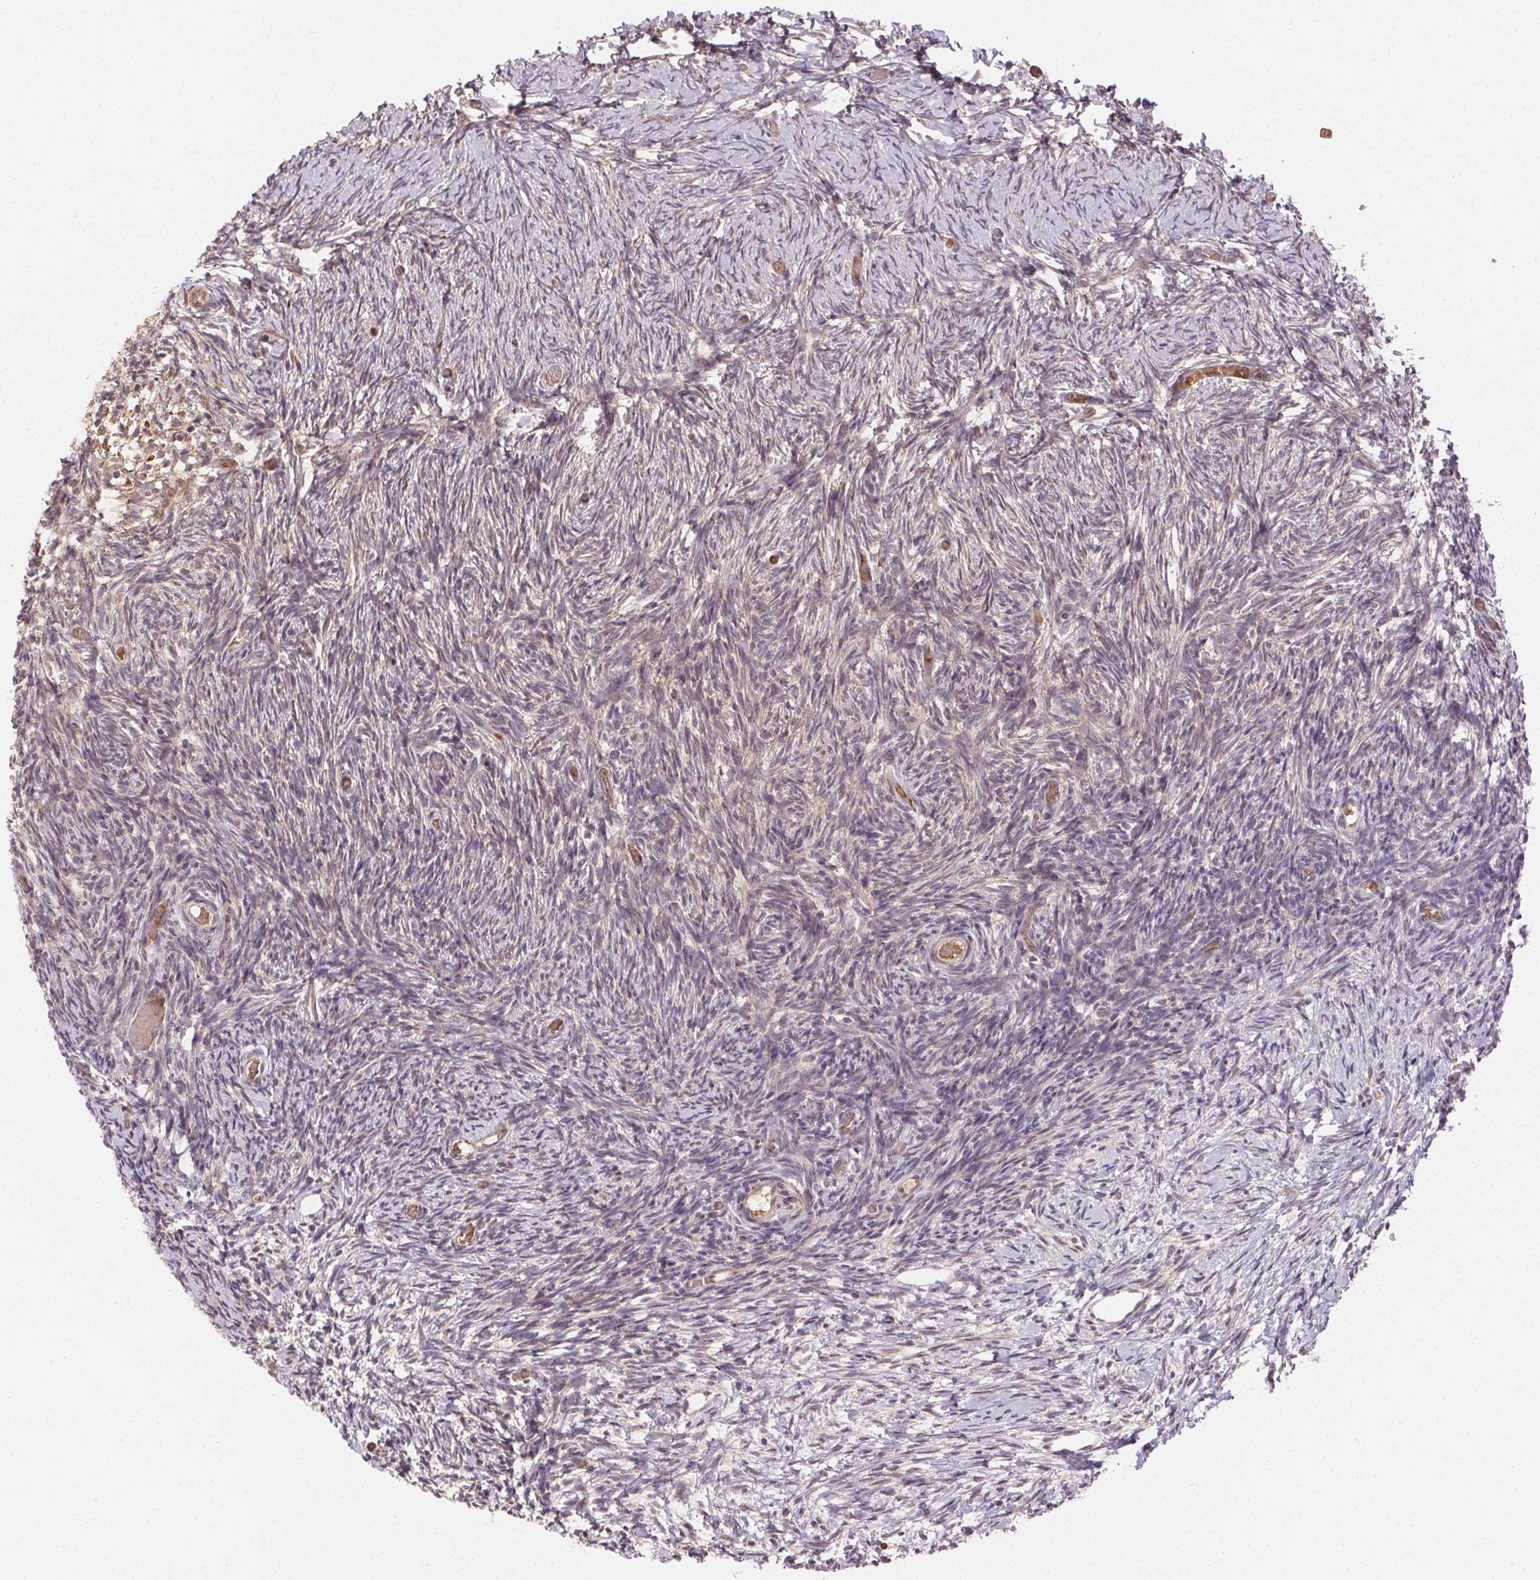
{"staining": {"intensity": "strong", "quantity": "25%-75%", "location": "cytoplasmic/membranous"}, "tissue": "ovary", "cell_type": "Follicle cells", "image_type": "normal", "snomed": [{"axis": "morphology", "description": "Normal tissue, NOS"}, {"axis": "topography", "description": "Ovary"}], "caption": "DAB (3,3'-diaminobenzidine) immunohistochemical staining of unremarkable ovary exhibits strong cytoplasmic/membranous protein expression in approximately 25%-75% of follicle cells. The protein is stained brown, and the nuclei are stained in blue (DAB IHC with brightfield microscopy, high magnification).", "gene": "KLHL15", "patient": {"sex": "female", "age": 39}}